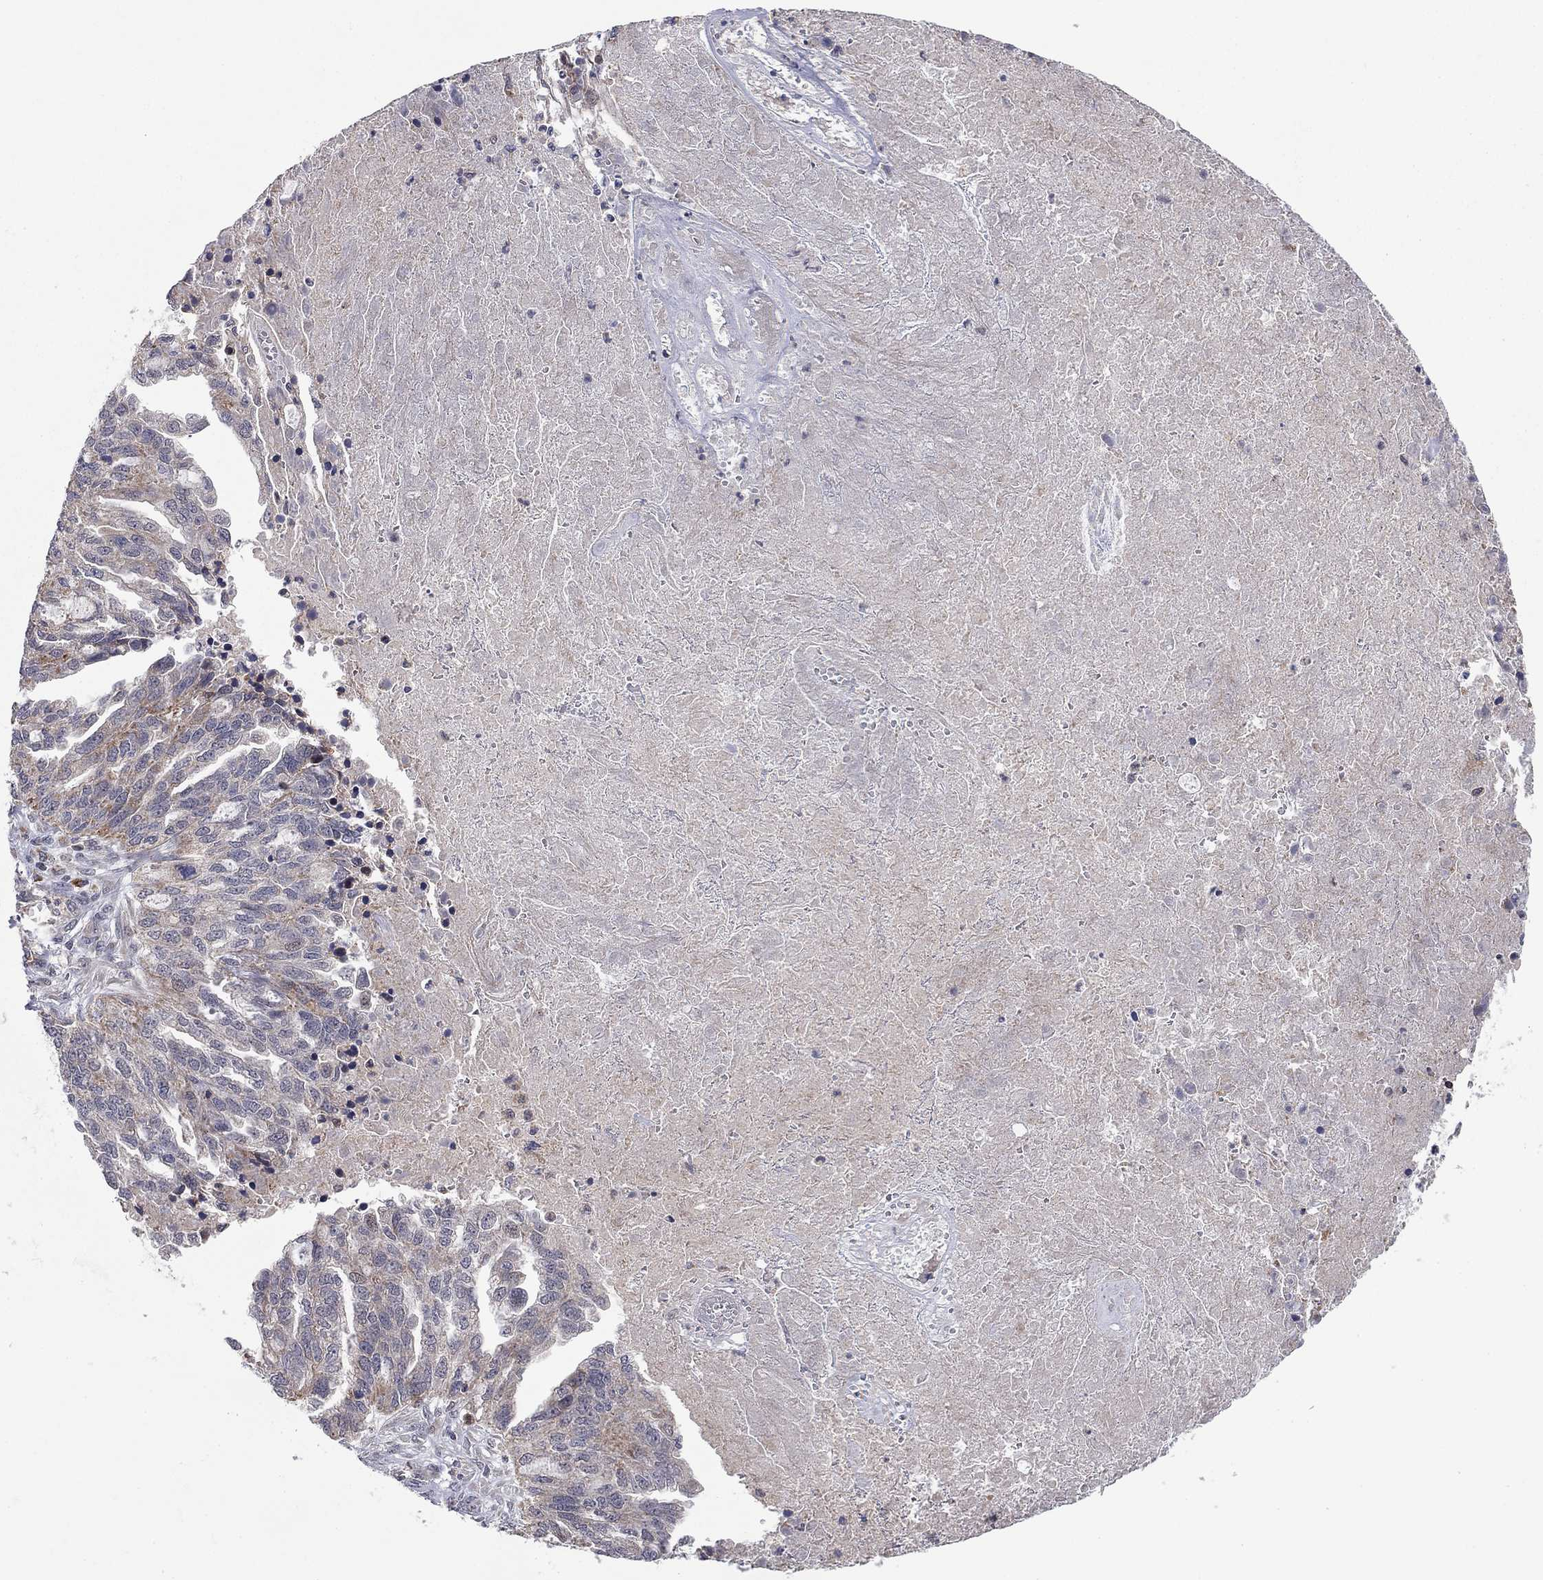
{"staining": {"intensity": "moderate", "quantity": "<25%", "location": "cytoplasmic/membranous"}, "tissue": "ovarian cancer", "cell_type": "Tumor cells", "image_type": "cancer", "snomed": [{"axis": "morphology", "description": "Cystadenocarcinoma, serous, NOS"}, {"axis": "topography", "description": "Ovary"}], "caption": "Immunohistochemistry image of ovarian cancer stained for a protein (brown), which demonstrates low levels of moderate cytoplasmic/membranous staining in about <25% of tumor cells.", "gene": "IDS", "patient": {"sex": "female", "age": 51}}